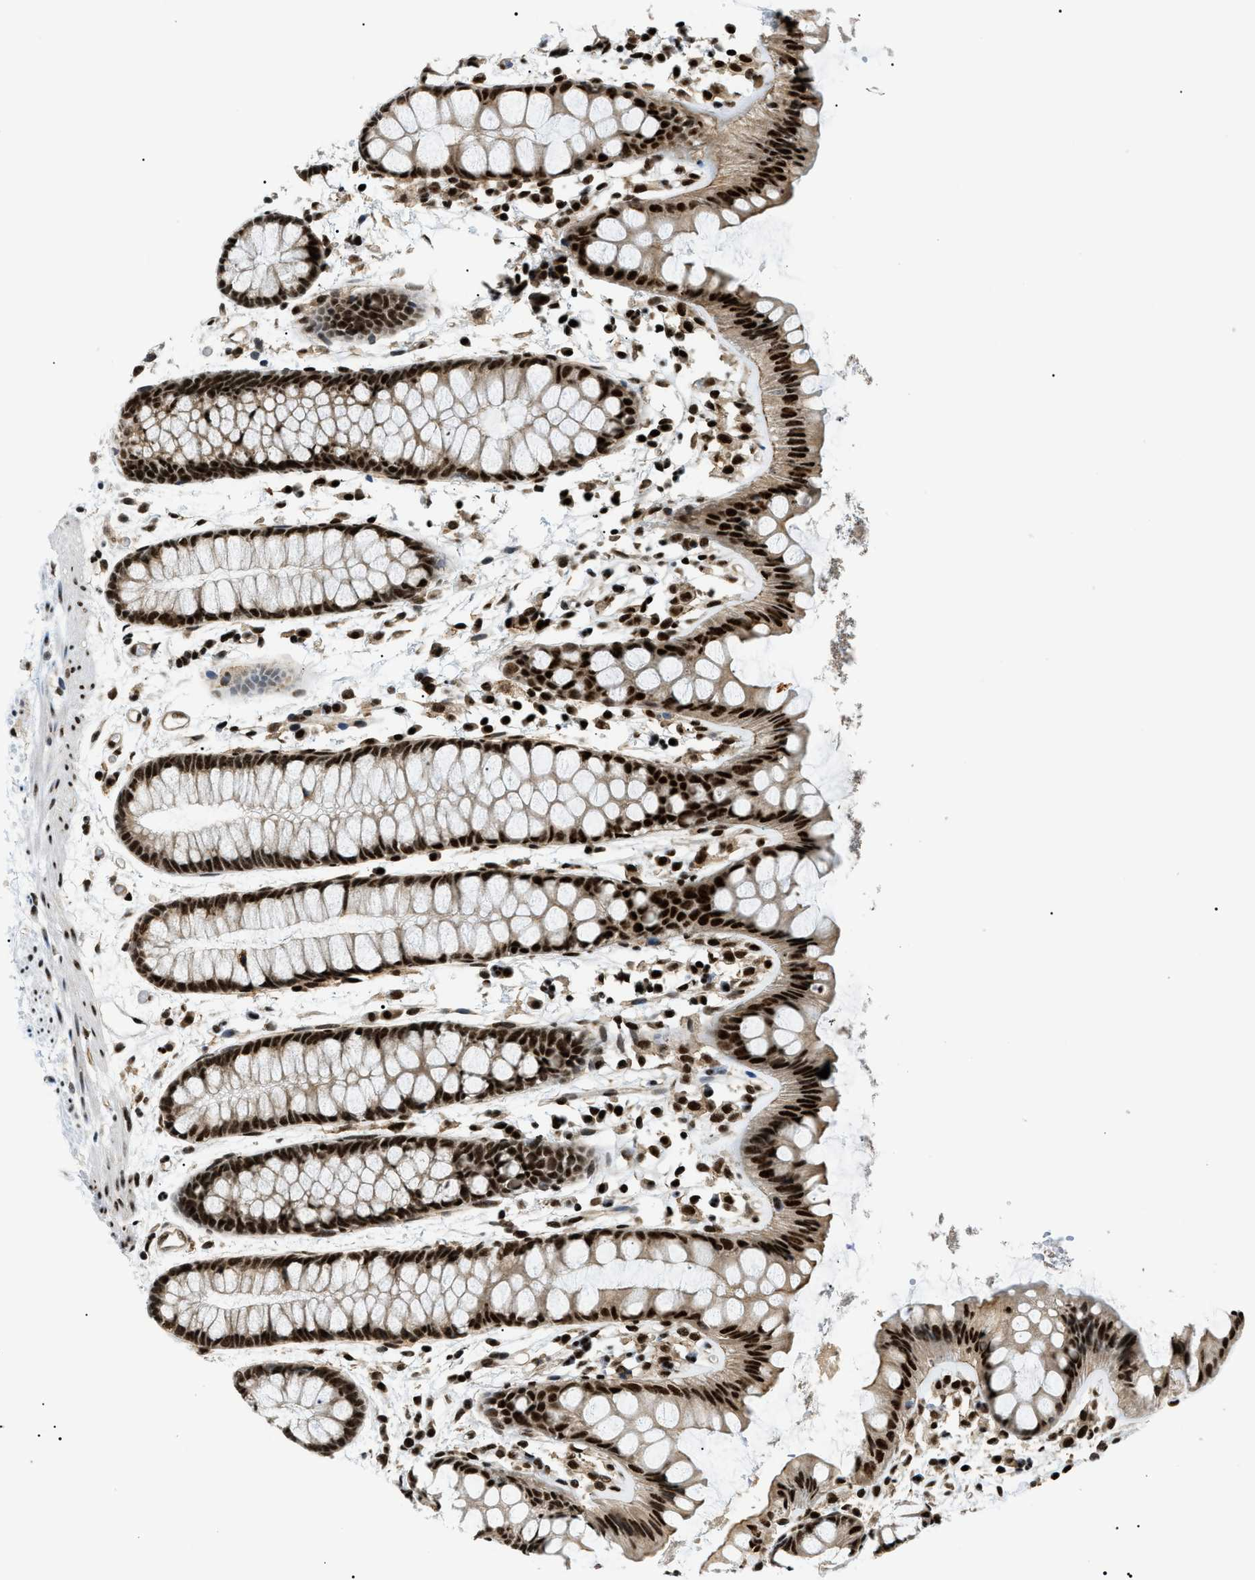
{"staining": {"intensity": "strong", "quantity": ">75%", "location": "cytoplasmic/membranous,nuclear"}, "tissue": "rectum", "cell_type": "Glandular cells", "image_type": "normal", "snomed": [{"axis": "morphology", "description": "Normal tissue, NOS"}, {"axis": "topography", "description": "Rectum"}], "caption": "Unremarkable rectum shows strong cytoplasmic/membranous,nuclear positivity in about >75% of glandular cells, visualized by immunohistochemistry.", "gene": "CWC25", "patient": {"sex": "female", "age": 66}}